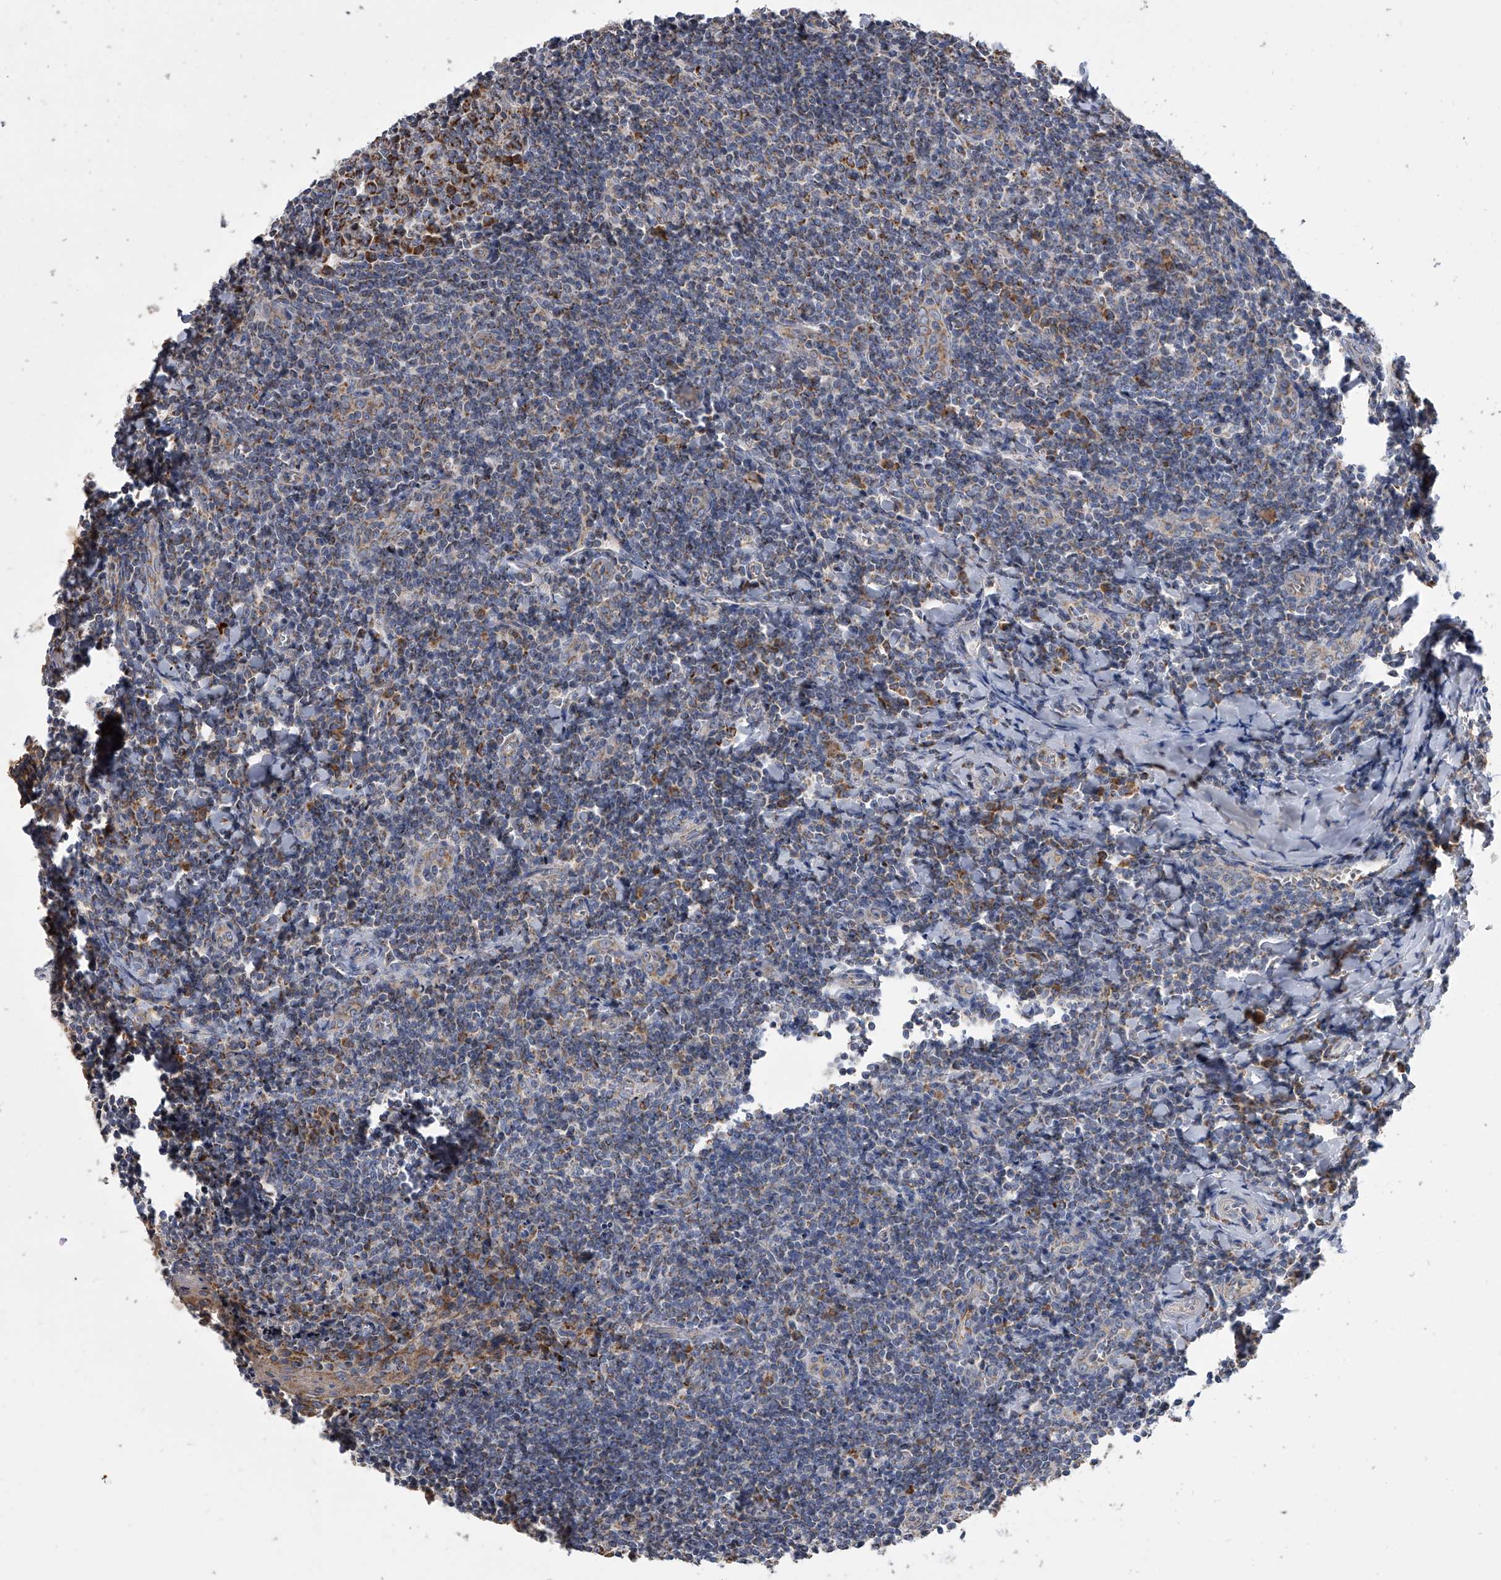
{"staining": {"intensity": "strong", "quantity": "25%-75%", "location": "cytoplasmic/membranous"}, "tissue": "tonsil", "cell_type": "Germinal center cells", "image_type": "normal", "snomed": [{"axis": "morphology", "description": "Normal tissue, NOS"}, {"axis": "topography", "description": "Tonsil"}], "caption": "DAB (3,3'-diaminobenzidine) immunohistochemical staining of normal tonsil exhibits strong cytoplasmic/membranous protein expression in about 25%-75% of germinal center cells.", "gene": "MRPL28", "patient": {"sex": "male", "age": 27}}